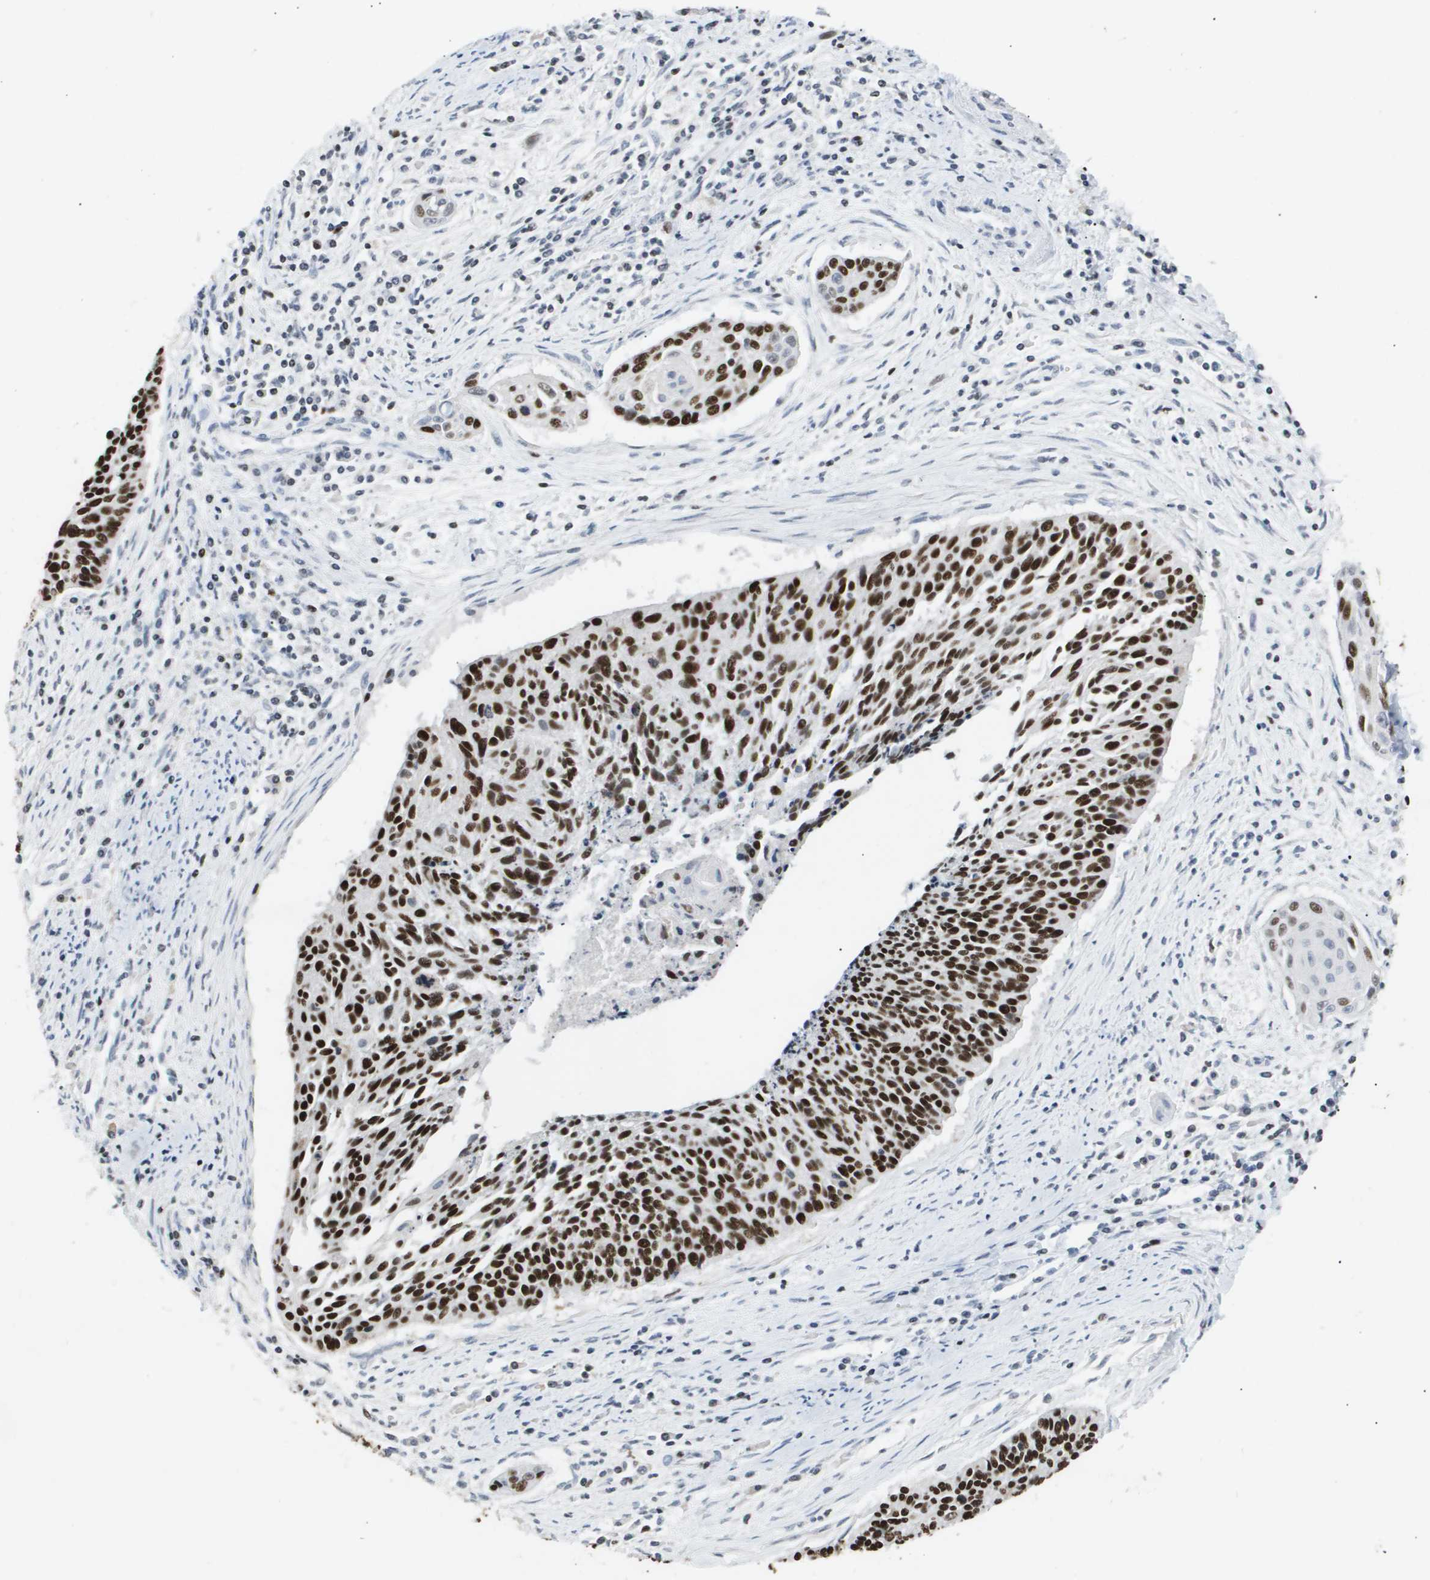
{"staining": {"intensity": "strong", "quantity": ">75%", "location": "nuclear"}, "tissue": "cervical cancer", "cell_type": "Tumor cells", "image_type": "cancer", "snomed": [{"axis": "morphology", "description": "Squamous cell carcinoma, NOS"}, {"axis": "topography", "description": "Cervix"}], "caption": "High-magnification brightfield microscopy of cervical squamous cell carcinoma stained with DAB (3,3'-diaminobenzidine) (brown) and counterstained with hematoxylin (blue). tumor cells exhibit strong nuclear positivity is seen in approximately>75% of cells.", "gene": "ANAPC2", "patient": {"sex": "female", "age": 55}}